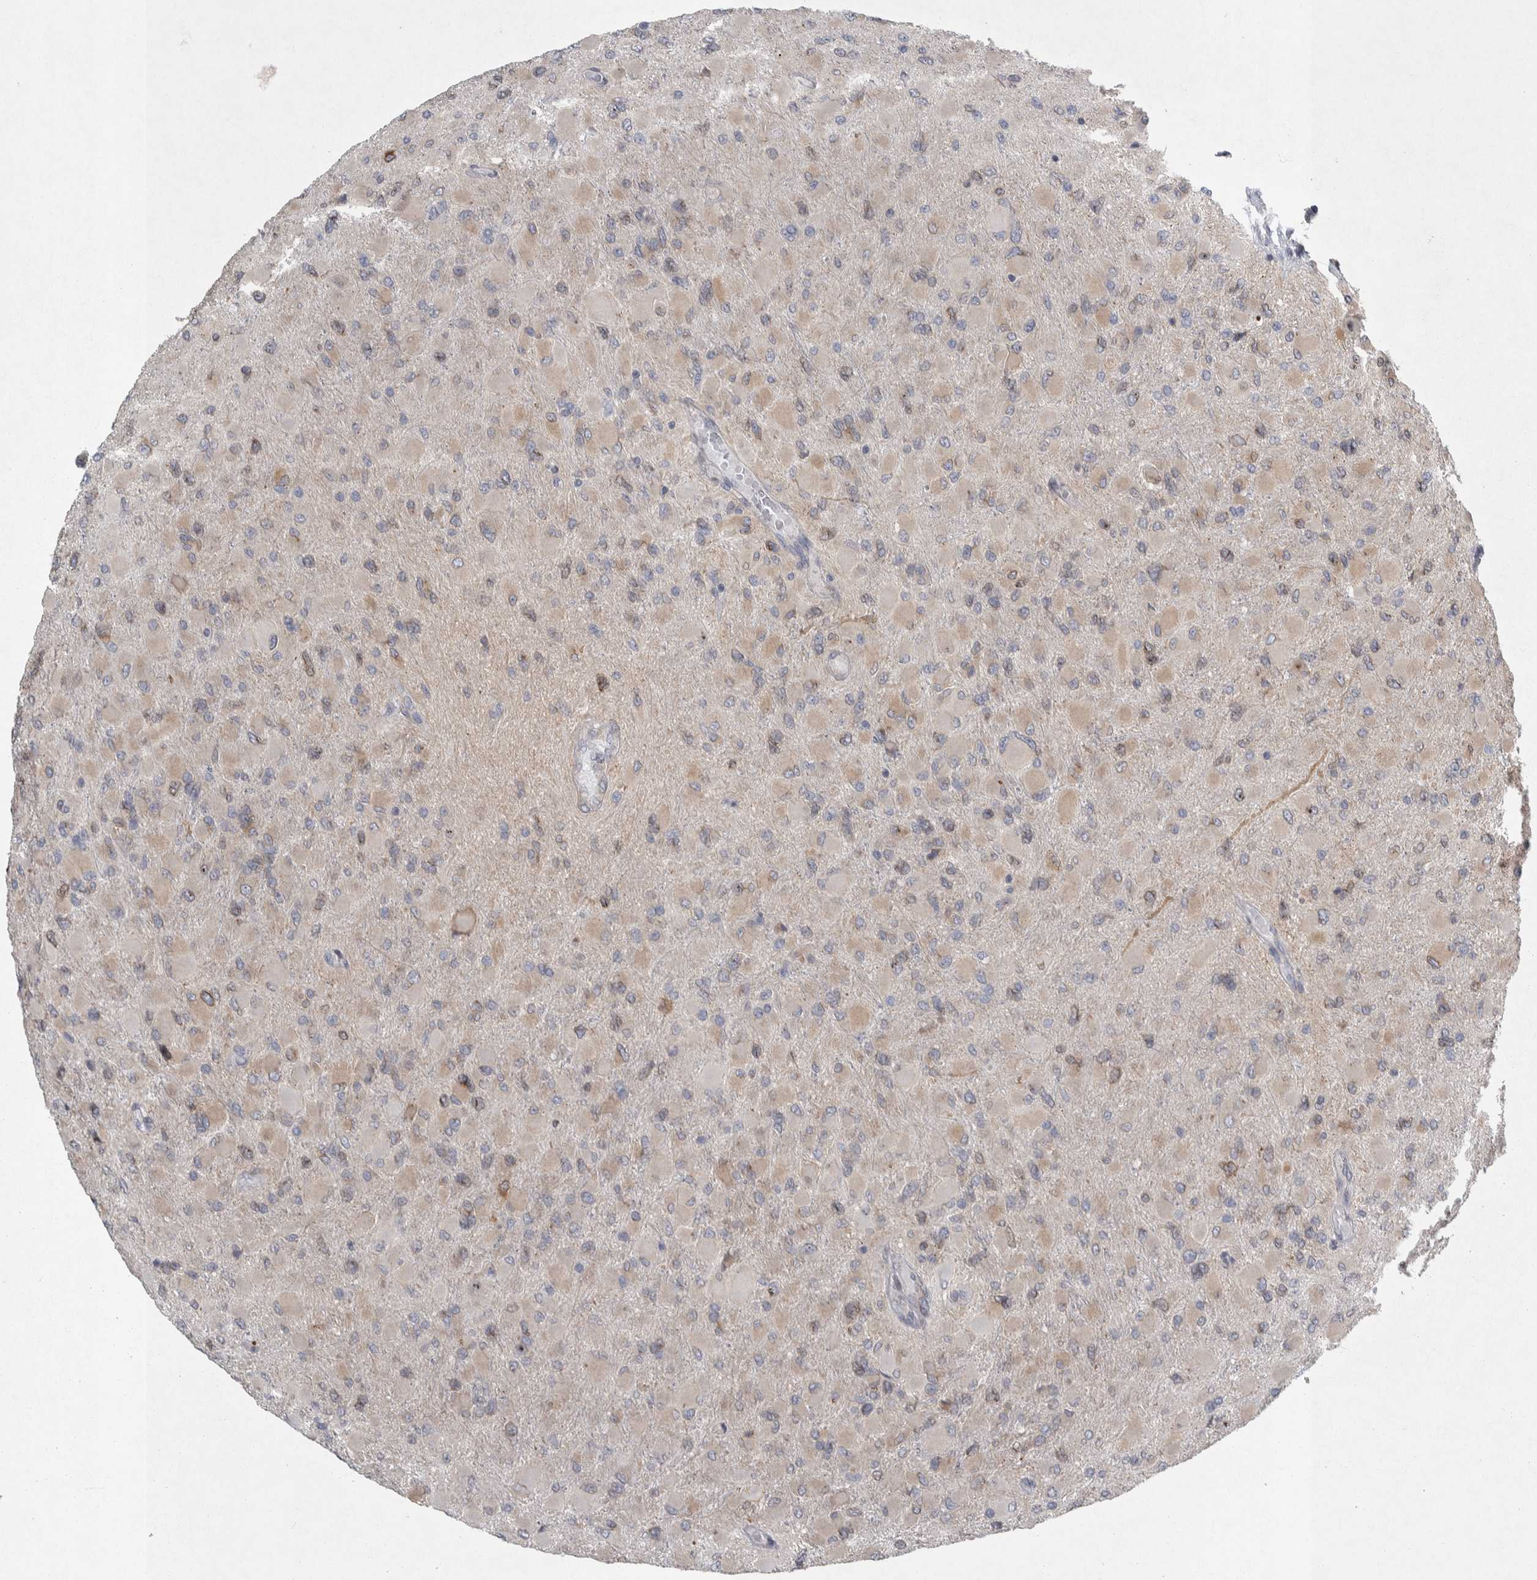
{"staining": {"intensity": "weak", "quantity": "25%-75%", "location": "cytoplasmic/membranous"}, "tissue": "glioma", "cell_type": "Tumor cells", "image_type": "cancer", "snomed": [{"axis": "morphology", "description": "Glioma, malignant, High grade"}, {"axis": "topography", "description": "Cerebral cortex"}], "caption": "An image showing weak cytoplasmic/membranous positivity in approximately 25%-75% of tumor cells in malignant glioma (high-grade), as visualized by brown immunohistochemical staining.", "gene": "SIGMAR1", "patient": {"sex": "female", "age": 36}}